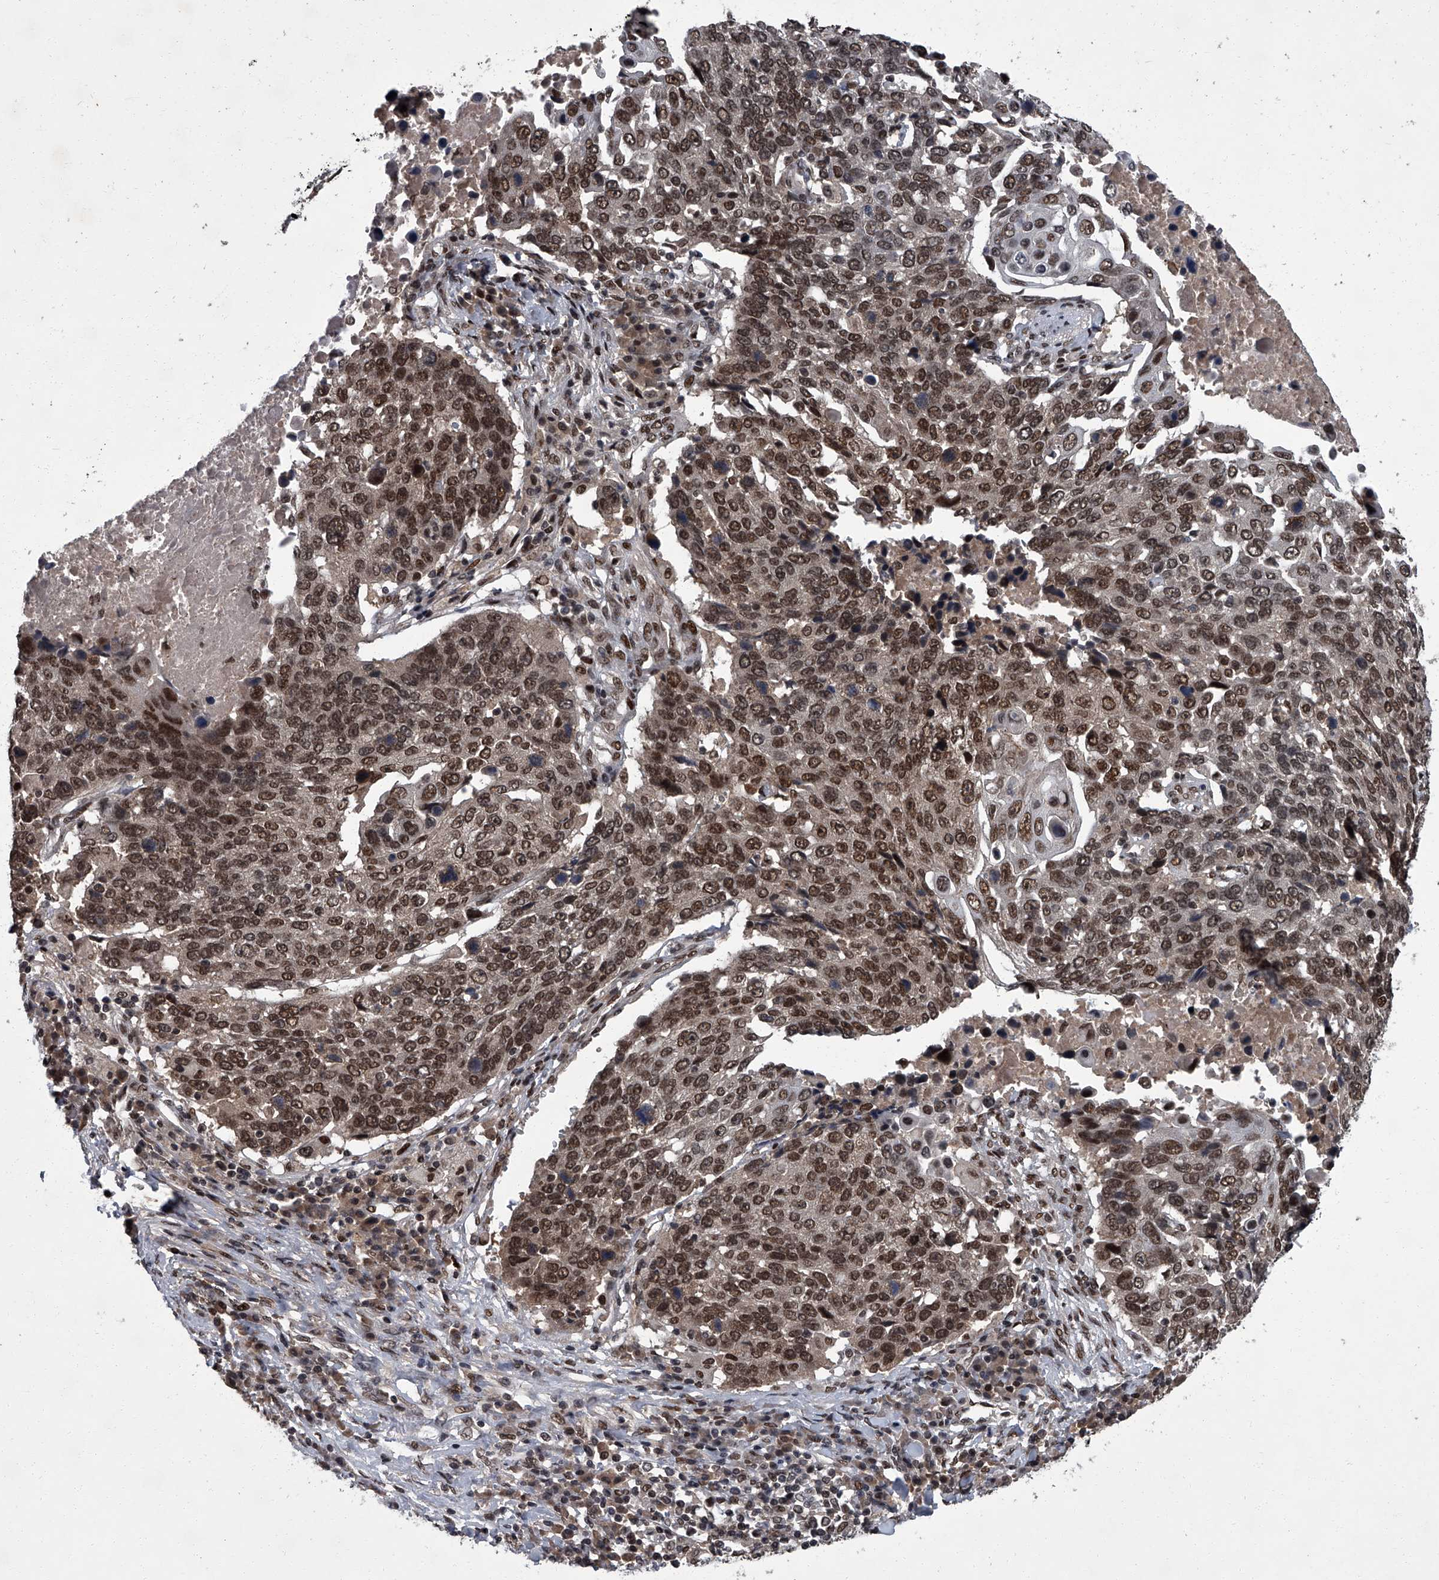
{"staining": {"intensity": "moderate", "quantity": ">75%", "location": "nuclear"}, "tissue": "lung cancer", "cell_type": "Tumor cells", "image_type": "cancer", "snomed": [{"axis": "morphology", "description": "Squamous cell carcinoma, NOS"}, {"axis": "topography", "description": "Lung"}], "caption": "Human squamous cell carcinoma (lung) stained for a protein (brown) reveals moderate nuclear positive positivity in approximately >75% of tumor cells.", "gene": "ZNF518B", "patient": {"sex": "male", "age": 66}}